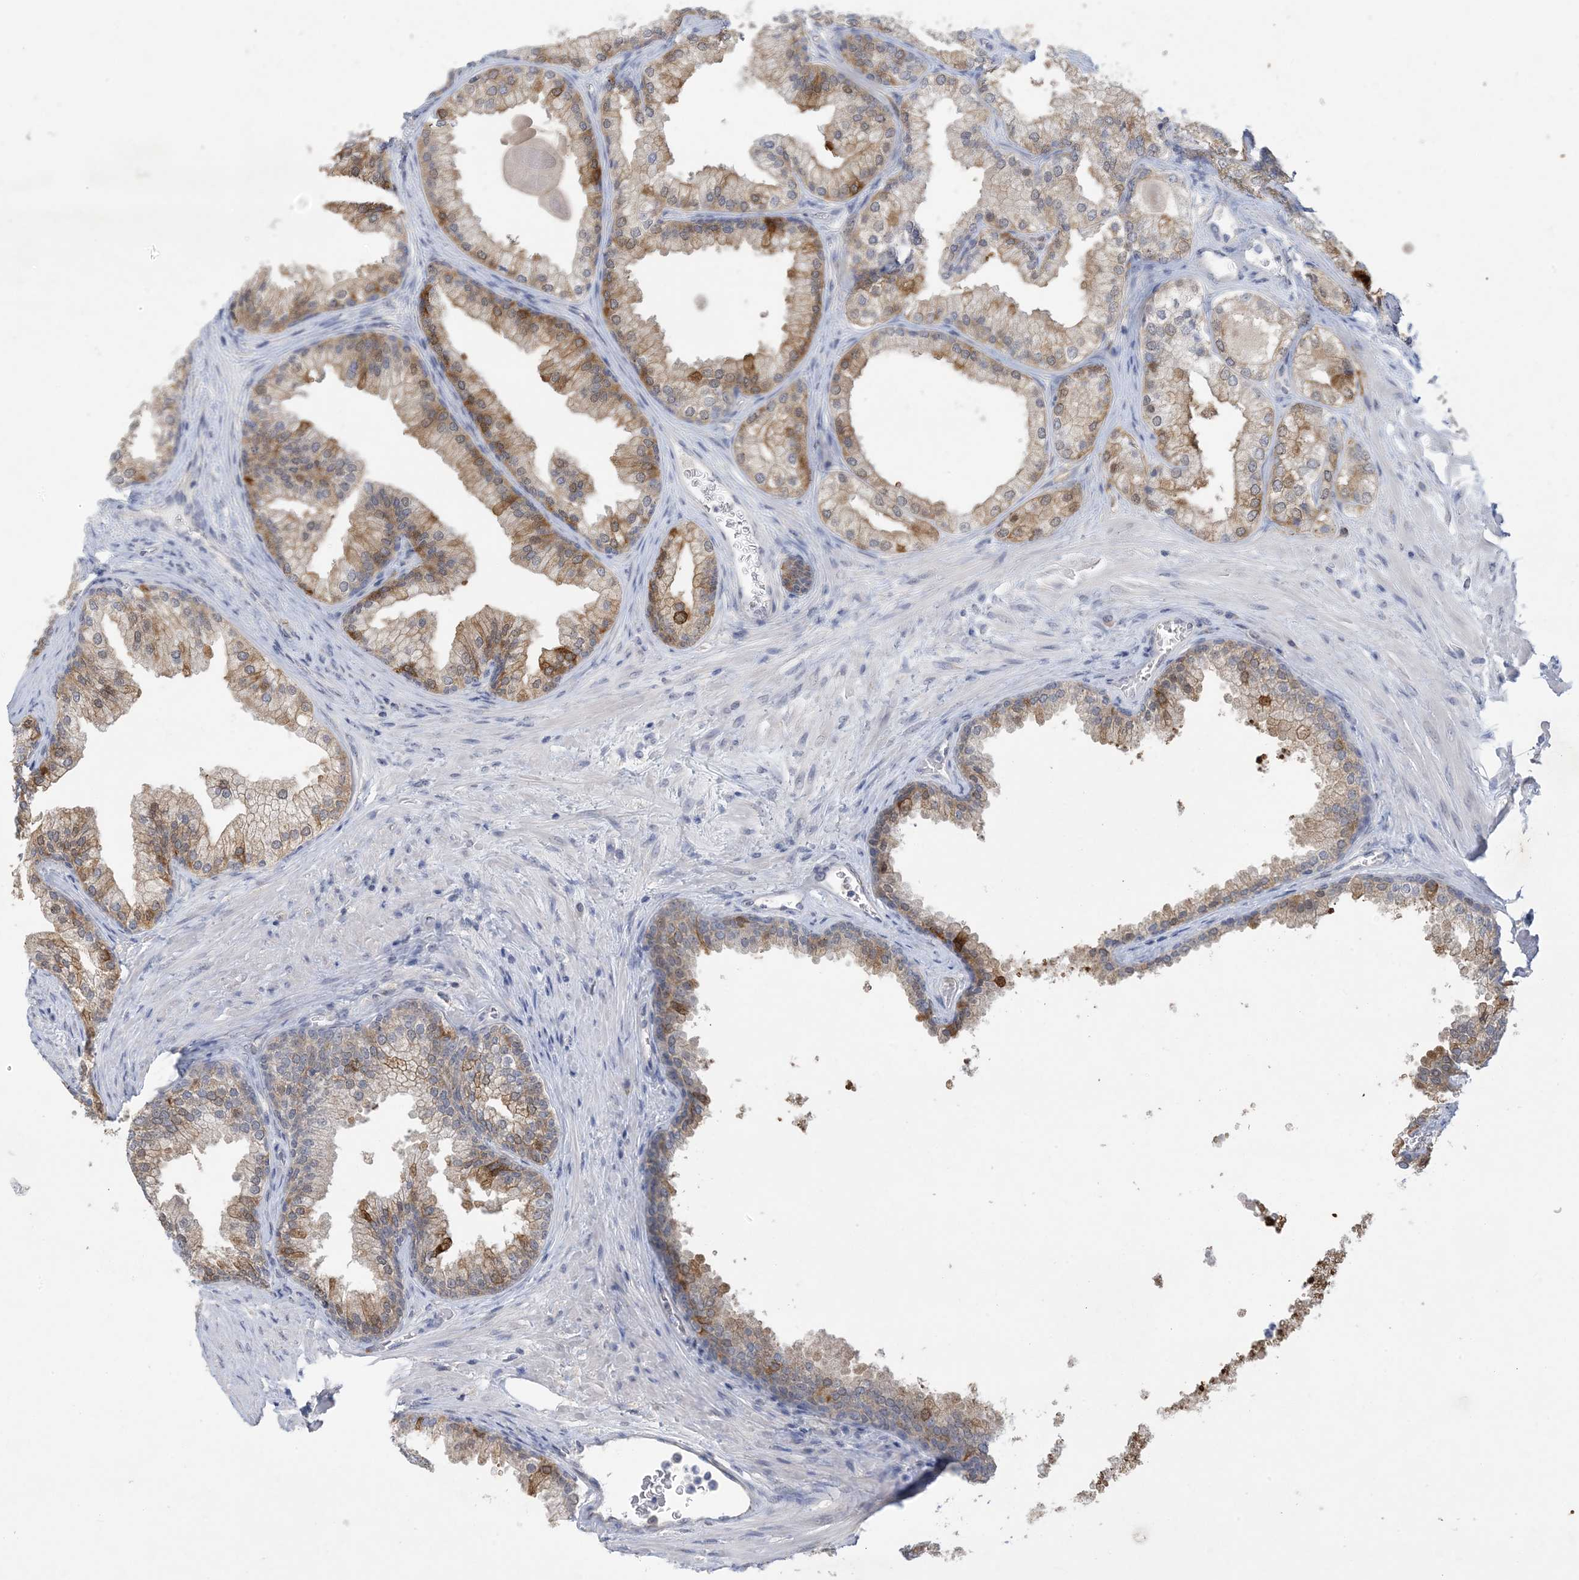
{"staining": {"intensity": "strong", "quantity": ">75%", "location": "cytoplasmic/membranous"}, "tissue": "prostate", "cell_type": "Glandular cells", "image_type": "normal", "snomed": [{"axis": "morphology", "description": "Normal tissue, NOS"}, {"axis": "topography", "description": "Prostate"}], "caption": "Approximately >75% of glandular cells in normal human prostate demonstrate strong cytoplasmic/membranous protein staining as visualized by brown immunohistochemical staining.", "gene": "HMGCS1", "patient": {"sex": "male", "age": 76}}